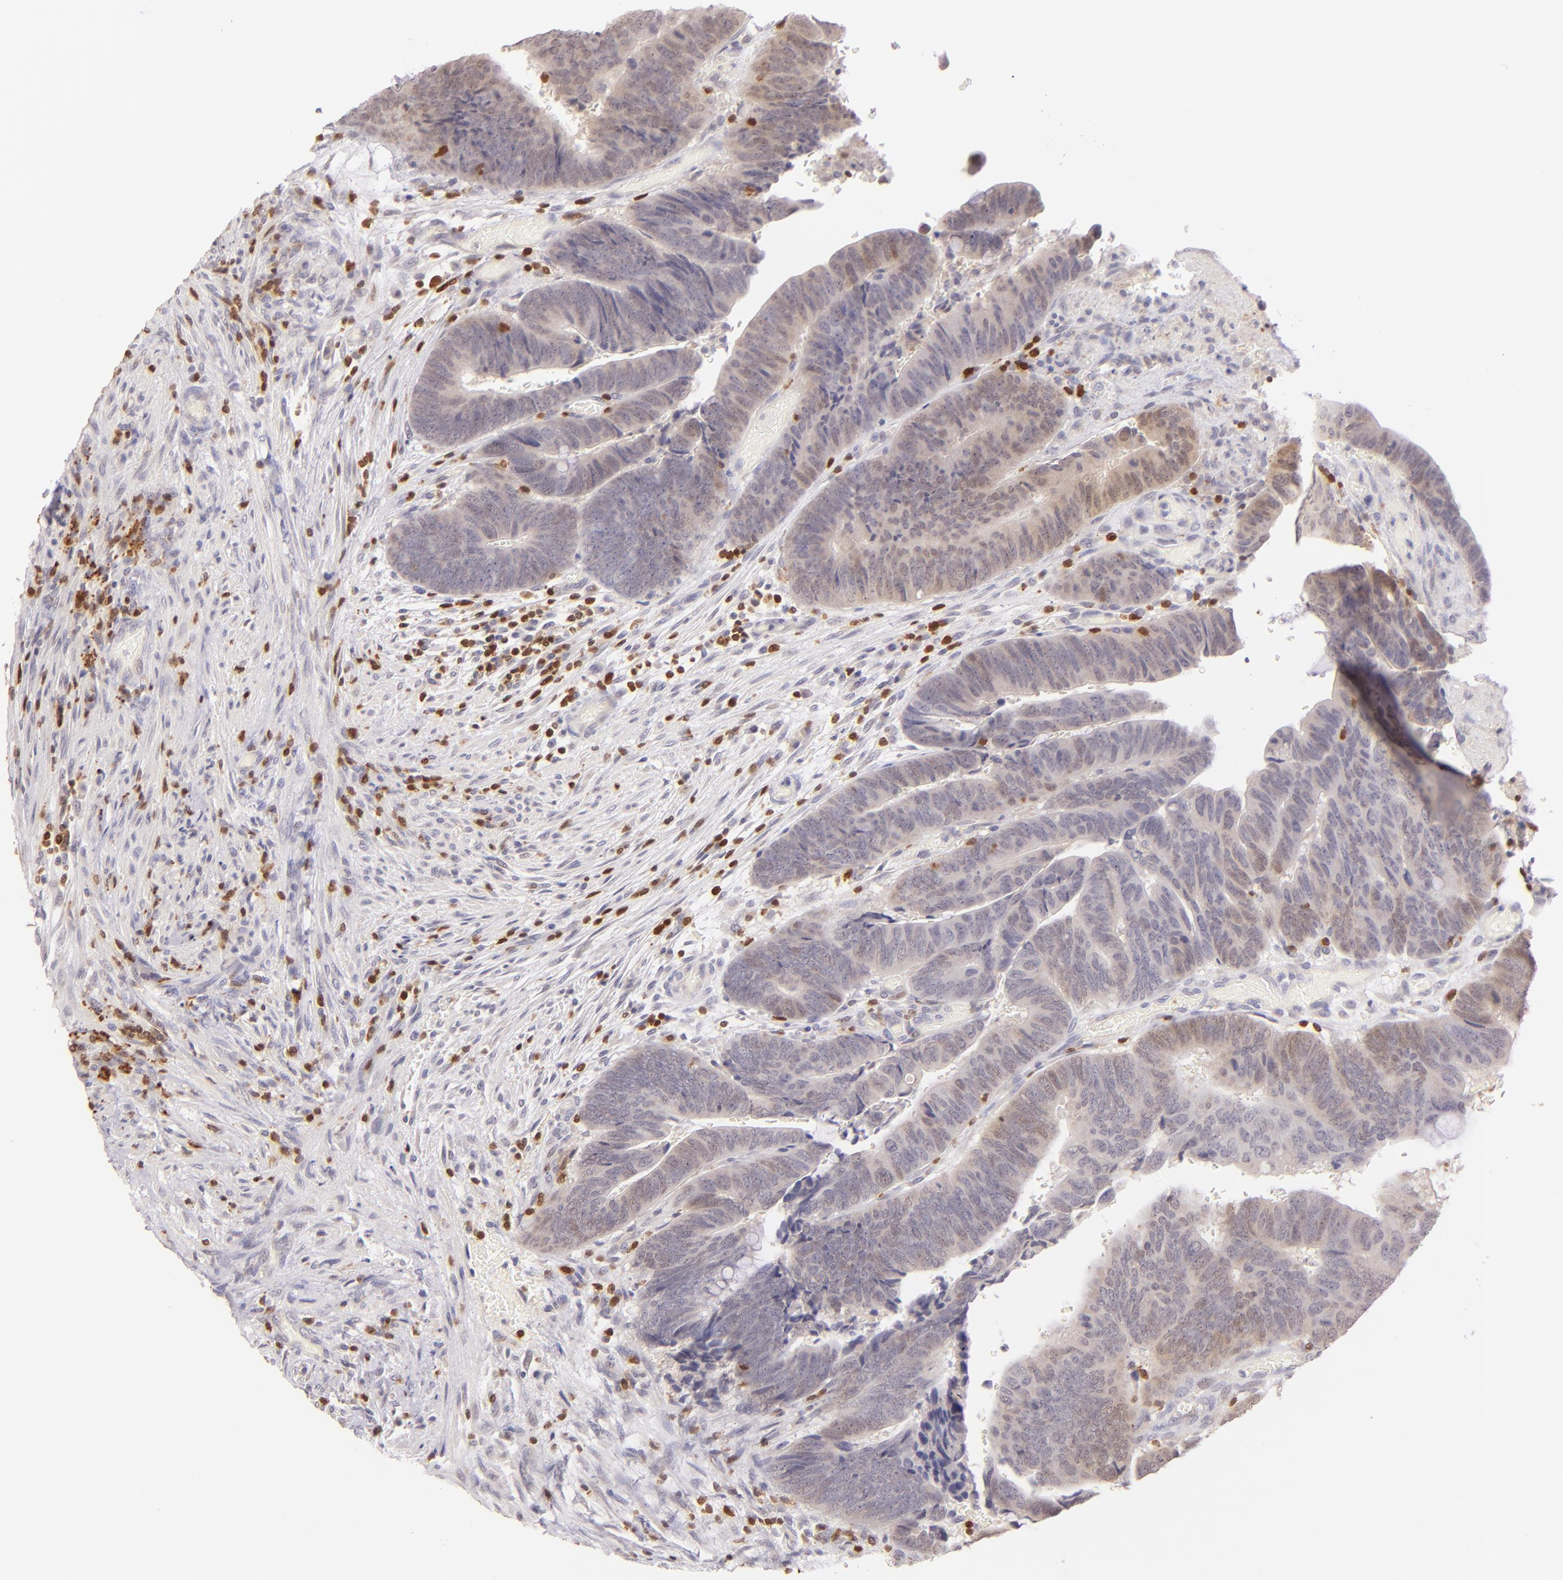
{"staining": {"intensity": "weak", "quantity": "25%-75%", "location": "cytoplasmic/membranous"}, "tissue": "colorectal cancer", "cell_type": "Tumor cells", "image_type": "cancer", "snomed": [{"axis": "morphology", "description": "Normal tissue, NOS"}, {"axis": "morphology", "description": "Adenocarcinoma, NOS"}, {"axis": "topography", "description": "Rectum"}], "caption": "Human adenocarcinoma (colorectal) stained with a protein marker demonstrates weak staining in tumor cells.", "gene": "ZAP70", "patient": {"sex": "male", "age": 92}}